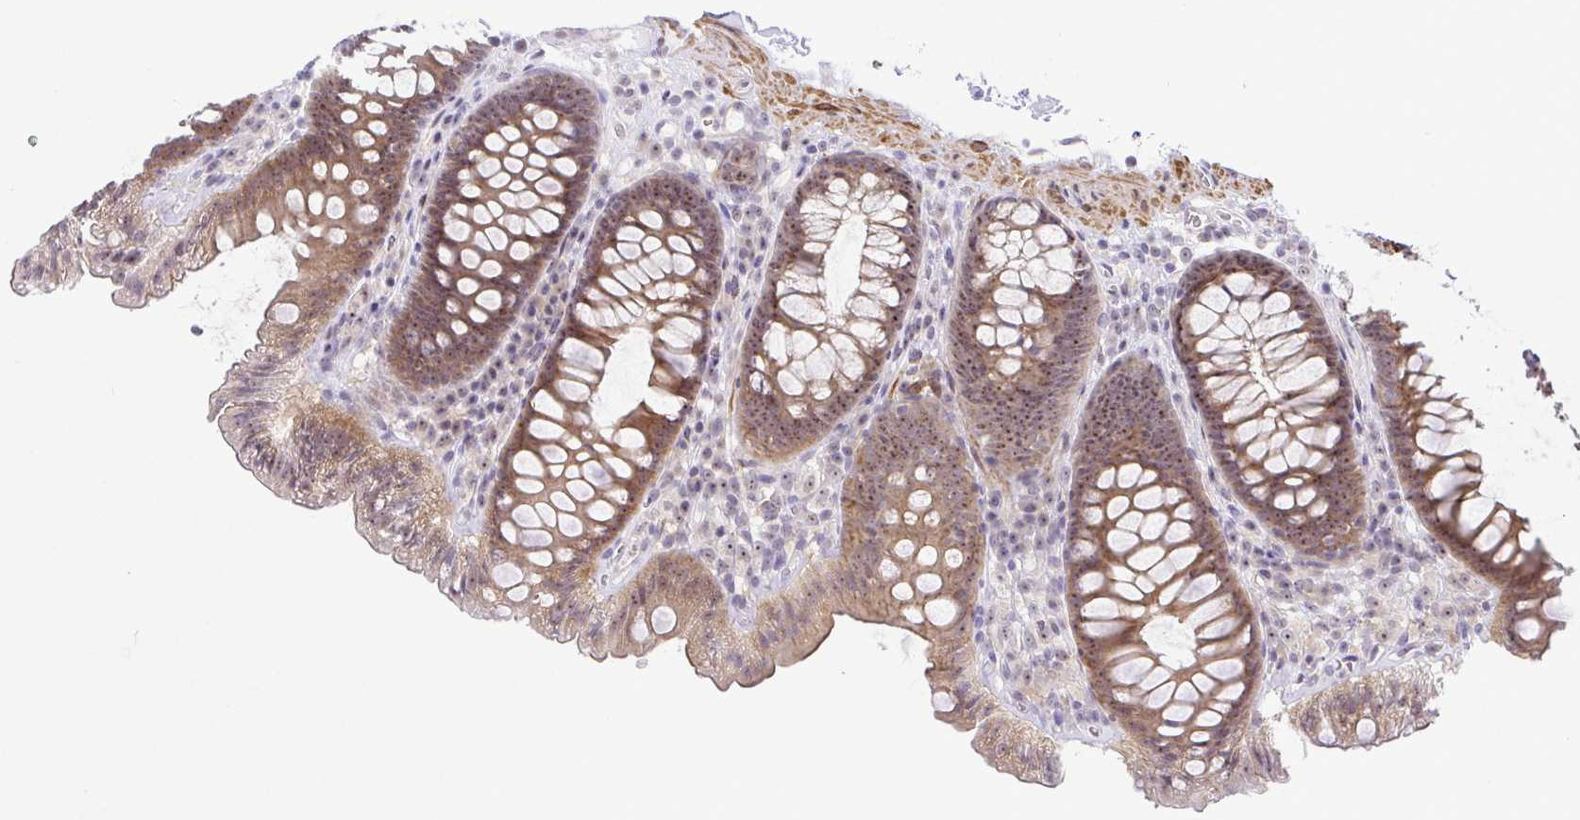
{"staining": {"intensity": "weak", "quantity": "<25%", "location": "cytoplasmic/membranous,nuclear"}, "tissue": "colon", "cell_type": "Endothelial cells", "image_type": "normal", "snomed": [{"axis": "morphology", "description": "Normal tissue, NOS"}, {"axis": "topography", "description": "Colon"}, {"axis": "topography", "description": "Peripheral nerve tissue"}], "caption": "The micrograph exhibits no staining of endothelial cells in benign colon. (Stains: DAB (3,3'-diaminobenzidine) immunohistochemistry with hematoxylin counter stain, Microscopy: brightfield microscopy at high magnification).", "gene": "RSL24D1", "patient": {"sex": "male", "age": 84}}